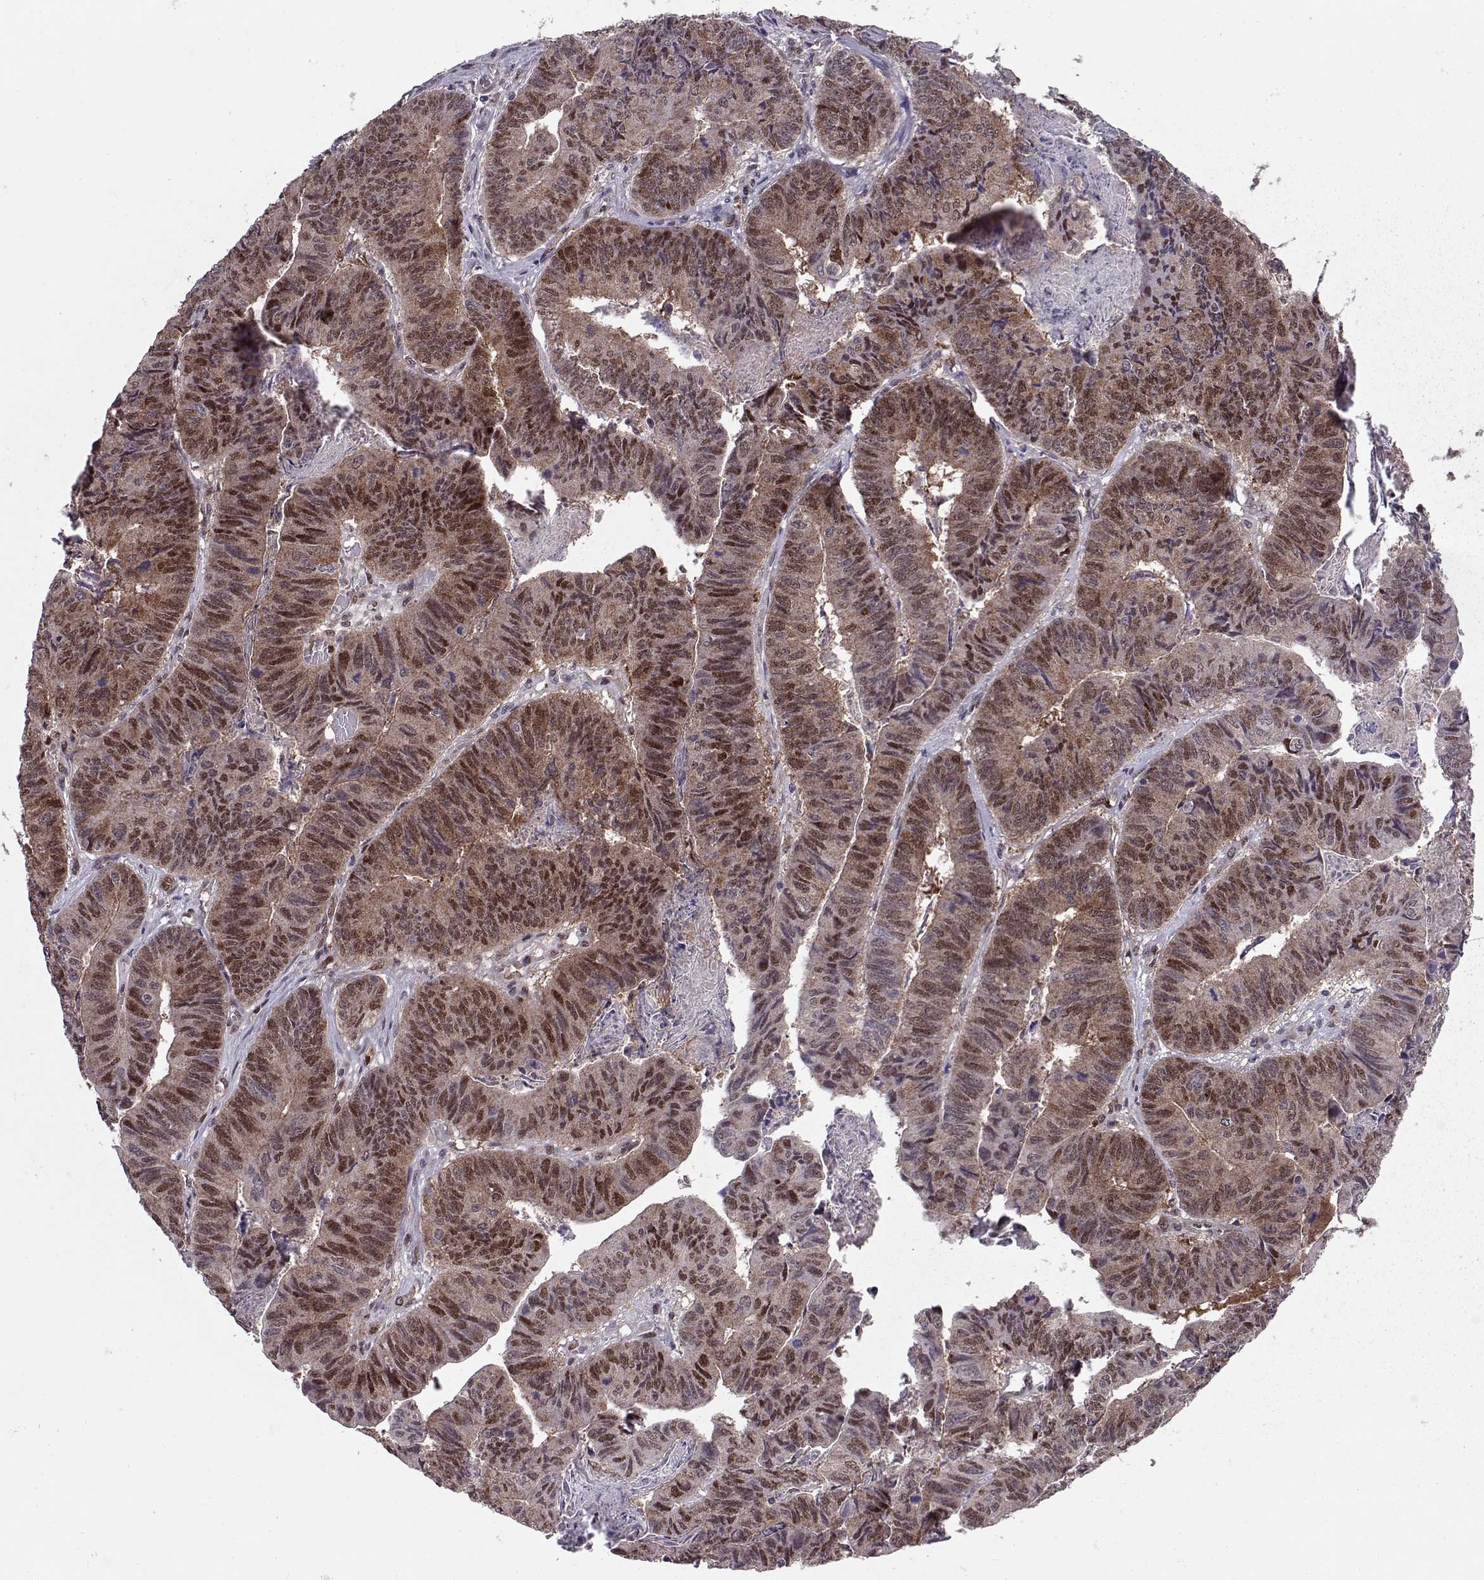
{"staining": {"intensity": "moderate", "quantity": "25%-75%", "location": "cytoplasmic/membranous,nuclear"}, "tissue": "stomach cancer", "cell_type": "Tumor cells", "image_type": "cancer", "snomed": [{"axis": "morphology", "description": "Adenocarcinoma, NOS"}, {"axis": "topography", "description": "Stomach, lower"}], "caption": "Adenocarcinoma (stomach) was stained to show a protein in brown. There is medium levels of moderate cytoplasmic/membranous and nuclear expression in about 25%-75% of tumor cells.", "gene": "CDK4", "patient": {"sex": "male", "age": 77}}